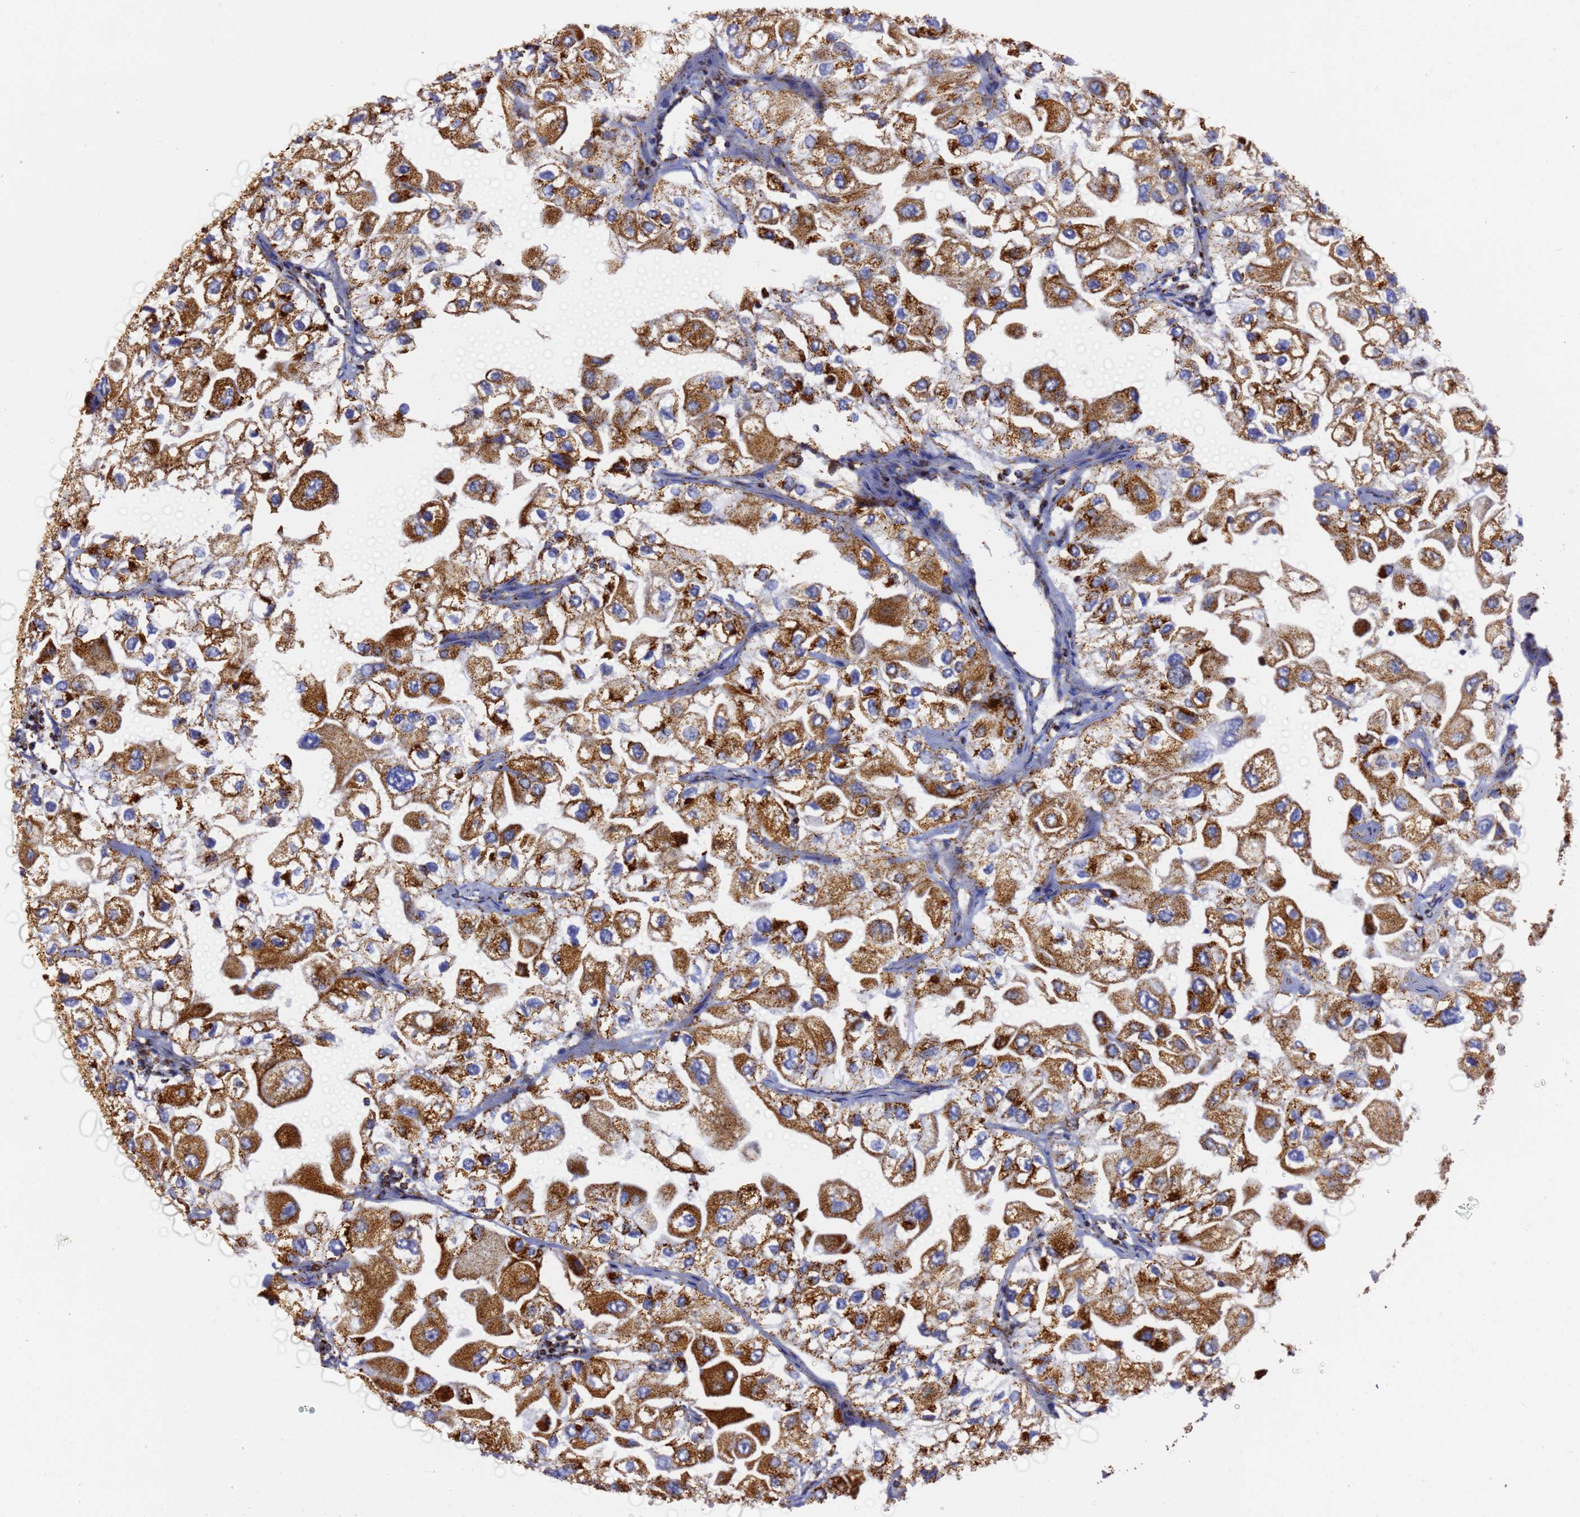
{"staining": {"intensity": "strong", "quantity": ">75%", "location": "cytoplasmic/membranous"}, "tissue": "urothelial cancer", "cell_type": "Tumor cells", "image_type": "cancer", "snomed": [{"axis": "morphology", "description": "Urothelial carcinoma, High grade"}, {"axis": "topography", "description": "Urinary bladder"}], "caption": "The histopathology image reveals a brown stain indicating the presence of a protein in the cytoplasmic/membranous of tumor cells in urothelial cancer.", "gene": "PHB2", "patient": {"sex": "male", "age": 64}}